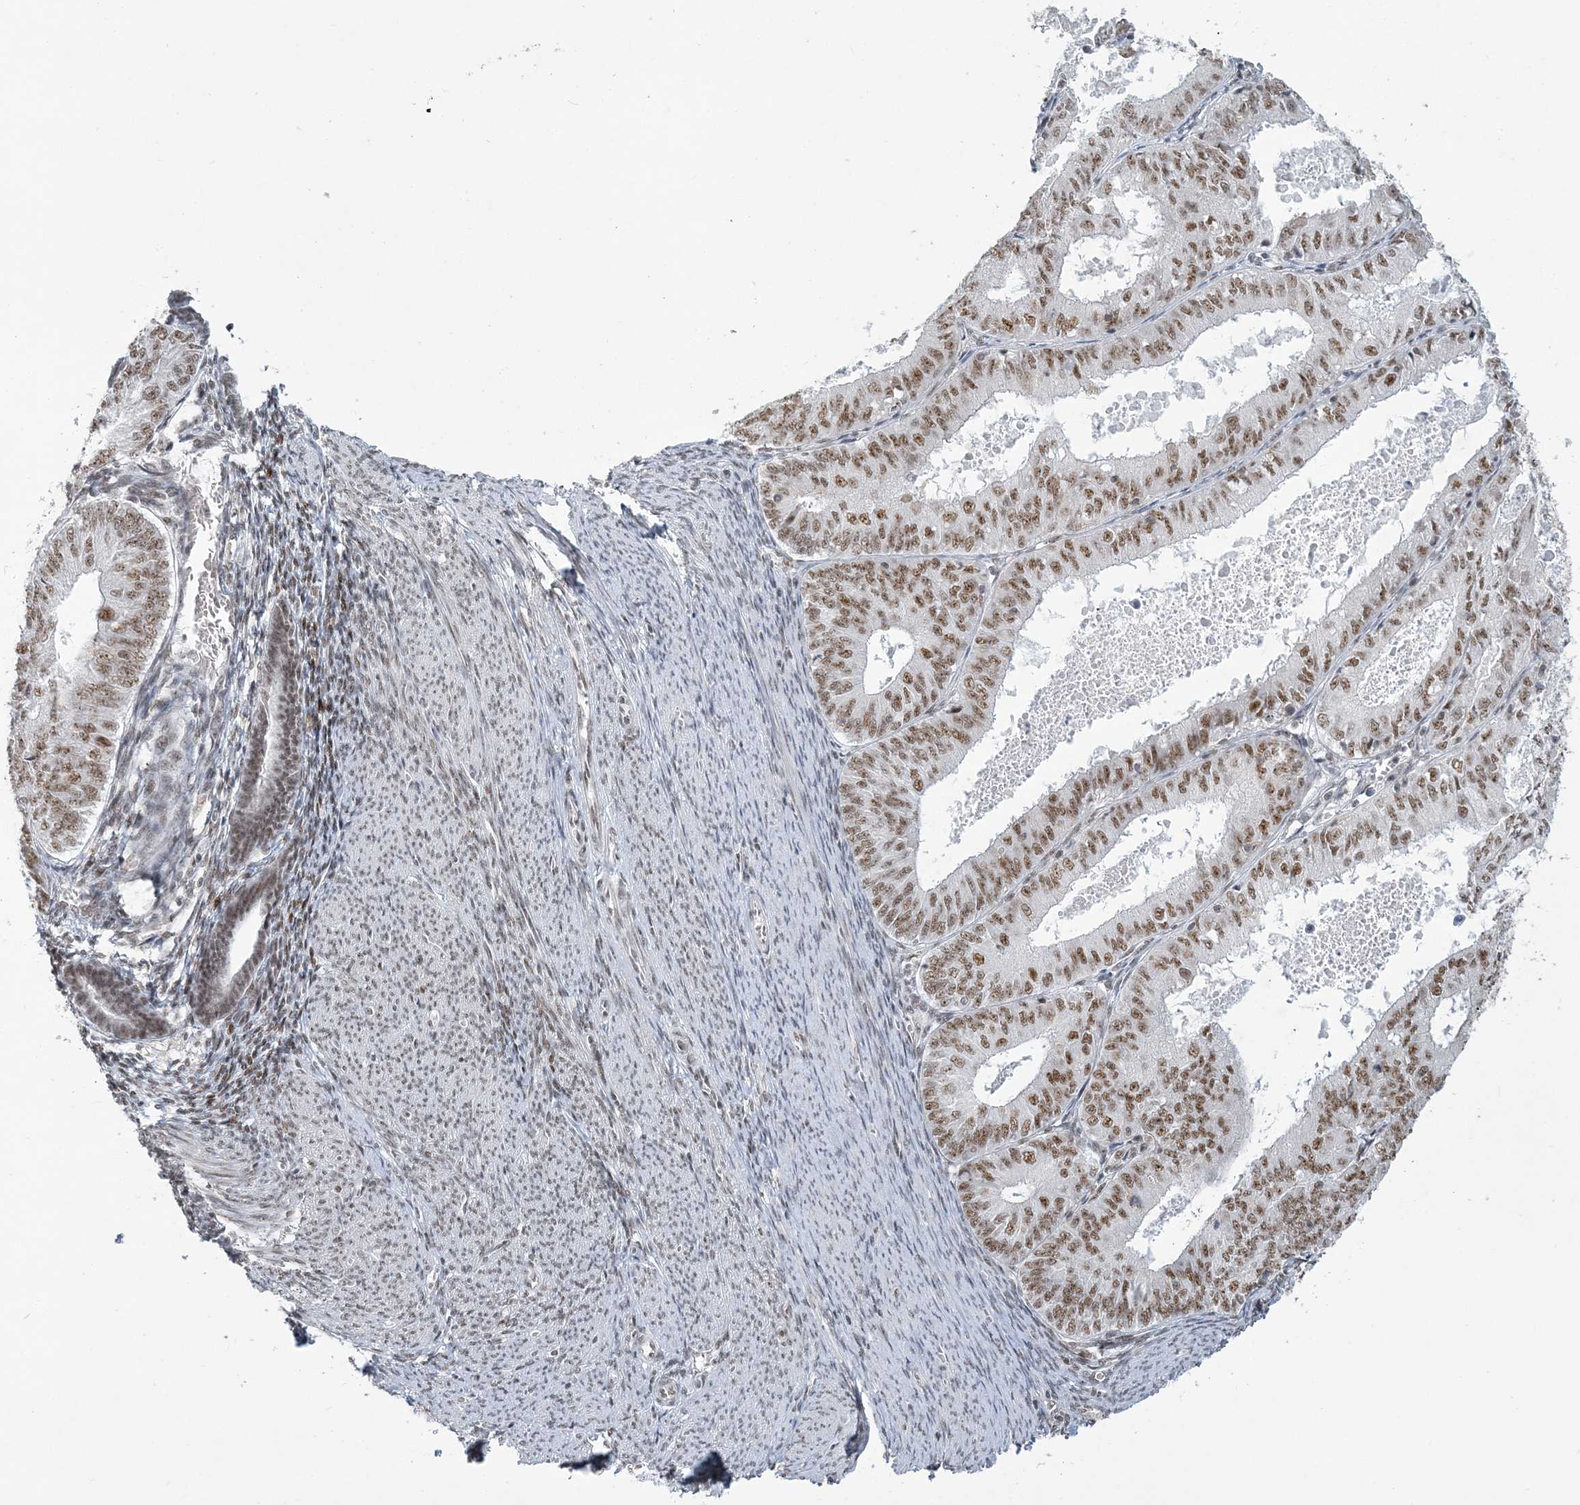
{"staining": {"intensity": "moderate", "quantity": ">75%", "location": "nuclear"}, "tissue": "endometrial cancer", "cell_type": "Tumor cells", "image_type": "cancer", "snomed": [{"axis": "morphology", "description": "Adenocarcinoma, NOS"}, {"axis": "topography", "description": "Endometrium"}], "caption": "DAB immunohistochemical staining of human adenocarcinoma (endometrial) shows moderate nuclear protein positivity in approximately >75% of tumor cells.", "gene": "PLRG1", "patient": {"sex": "female", "age": 57}}